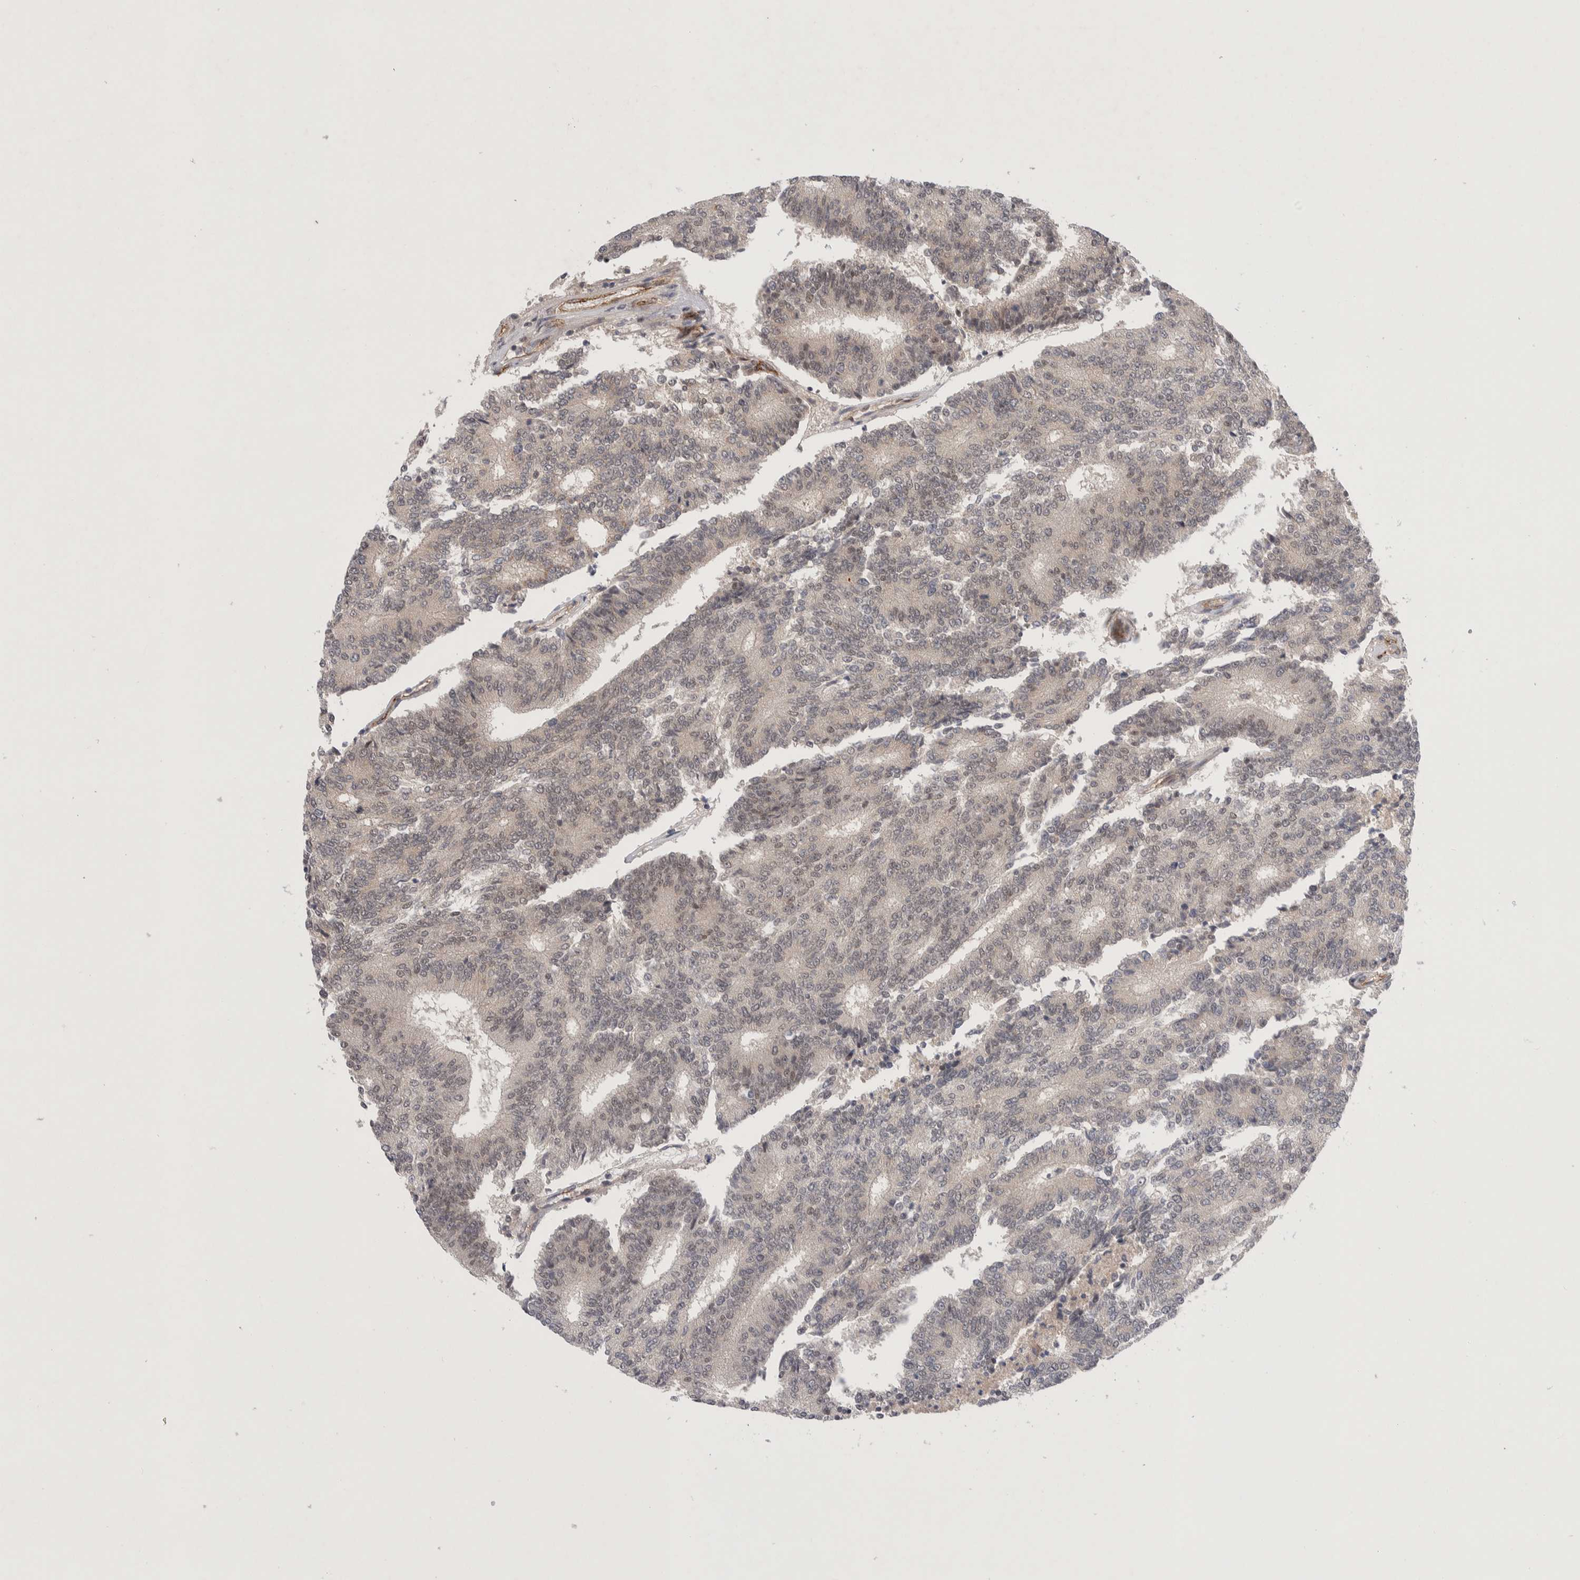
{"staining": {"intensity": "negative", "quantity": "none", "location": "none"}, "tissue": "prostate cancer", "cell_type": "Tumor cells", "image_type": "cancer", "snomed": [{"axis": "morphology", "description": "Normal tissue, NOS"}, {"axis": "morphology", "description": "Adenocarcinoma, High grade"}, {"axis": "topography", "description": "Prostate"}, {"axis": "topography", "description": "Seminal veicle"}], "caption": "Human high-grade adenocarcinoma (prostate) stained for a protein using immunohistochemistry (IHC) displays no expression in tumor cells.", "gene": "ZNF704", "patient": {"sex": "male", "age": 55}}